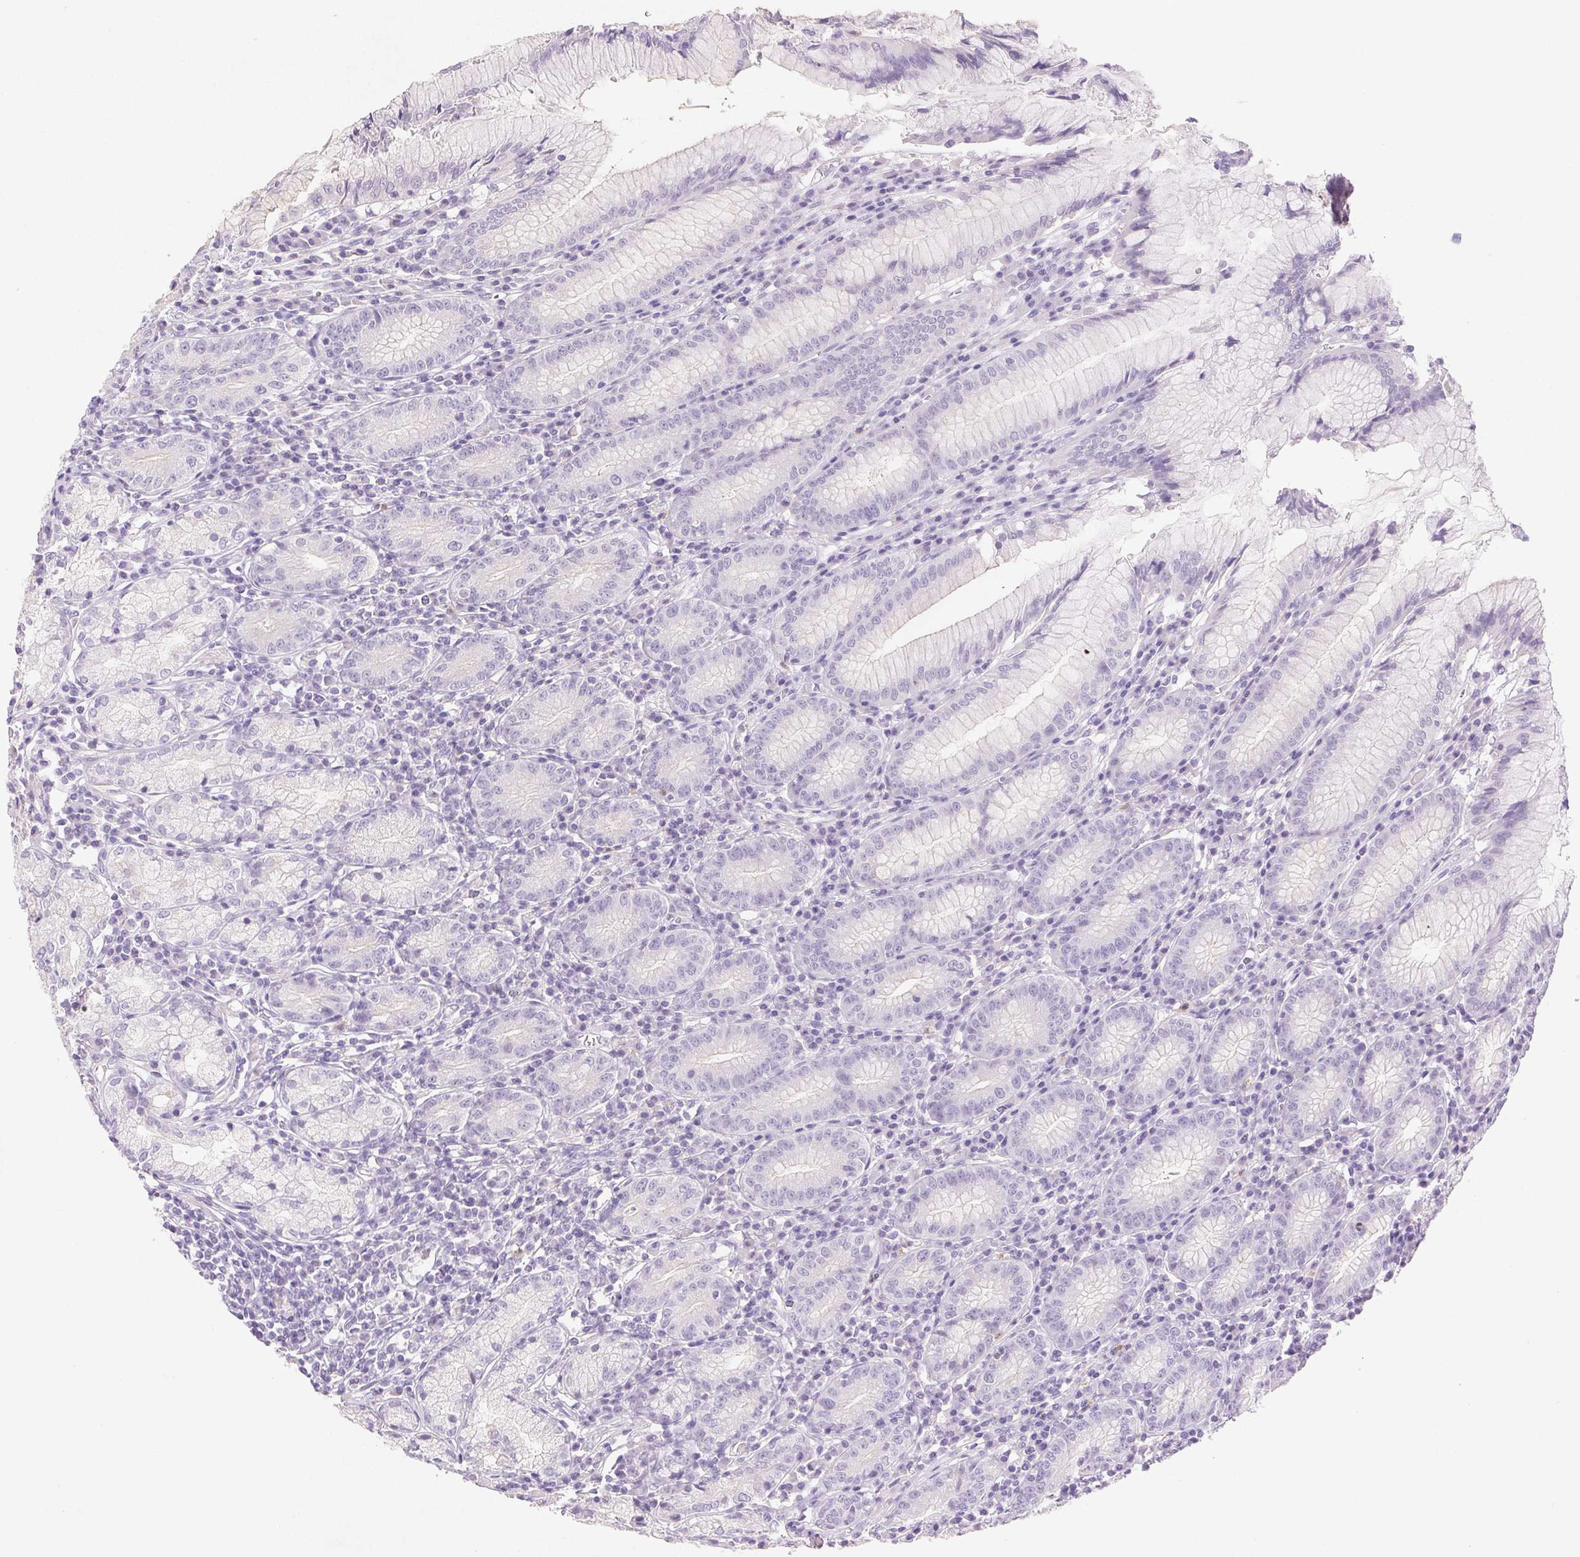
{"staining": {"intensity": "negative", "quantity": "none", "location": "none"}, "tissue": "stomach", "cell_type": "Glandular cells", "image_type": "normal", "snomed": [{"axis": "morphology", "description": "Normal tissue, NOS"}, {"axis": "topography", "description": "Stomach"}], "caption": "Protein analysis of benign stomach displays no significant positivity in glandular cells. Brightfield microscopy of immunohistochemistry (IHC) stained with DAB (brown) and hematoxylin (blue), captured at high magnification.", "gene": "EMX2", "patient": {"sex": "male", "age": 55}}